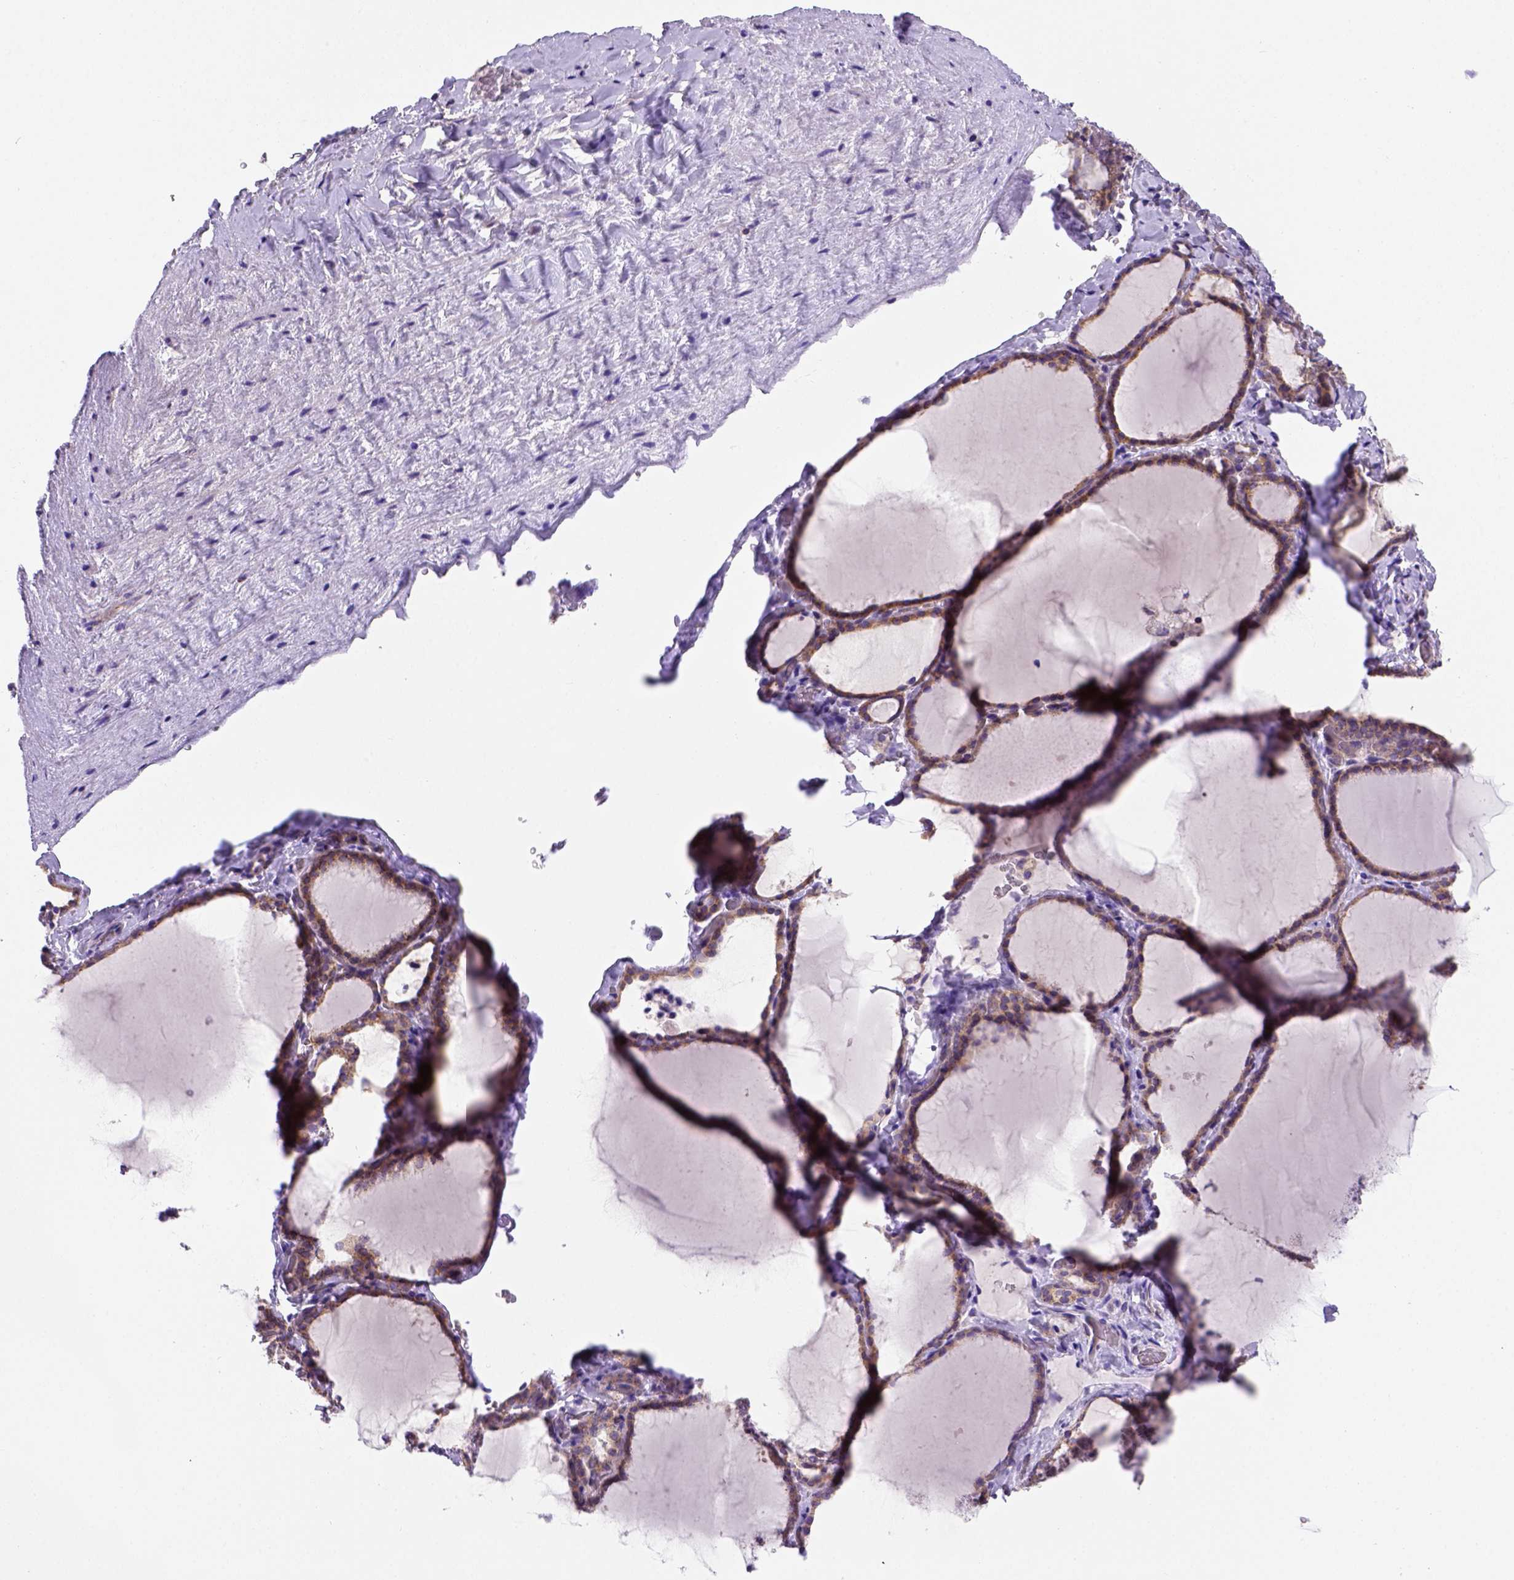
{"staining": {"intensity": "moderate", "quantity": ">75%", "location": "cytoplasmic/membranous"}, "tissue": "thyroid gland", "cell_type": "Glandular cells", "image_type": "normal", "snomed": [{"axis": "morphology", "description": "Normal tissue, NOS"}, {"axis": "topography", "description": "Thyroid gland"}], "caption": "Immunohistochemistry (IHC) histopathology image of unremarkable human thyroid gland stained for a protein (brown), which exhibits medium levels of moderate cytoplasmic/membranous staining in approximately >75% of glandular cells.", "gene": "FOXI1", "patient": {"sex": "female", "age": 22}}